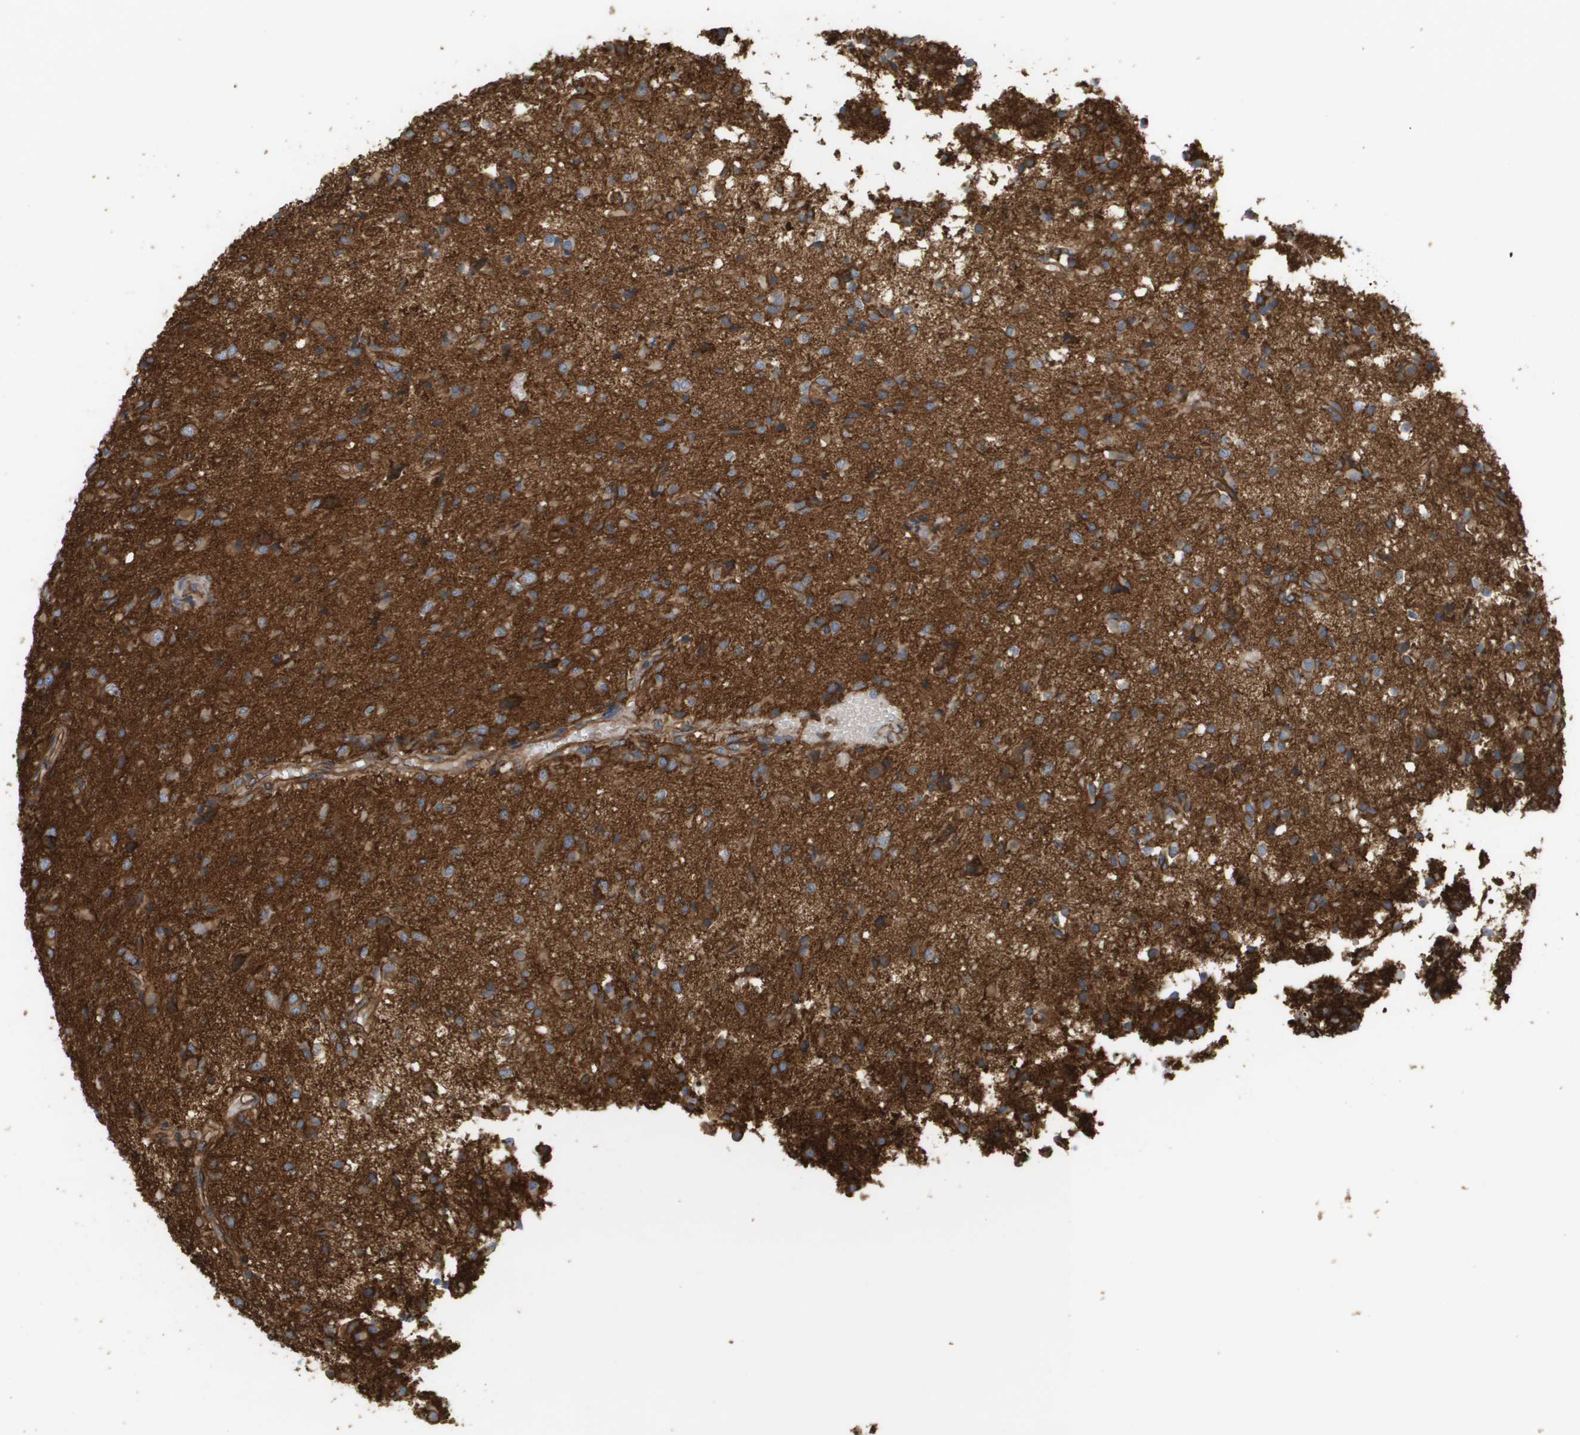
{"staining": {"intensity": "moderate", "quantity": ">75%", "location": "cytoplasmic/membranous"}, "tissue": "glioma", "cell_type": "Tumor cells", "image_type": "cancer", "snomed": [{"axis": "morphology", "description": "Glioma, malignant, High grade"}, {"axis": "topography", "description": "Brain"}], "caption": "Tumor cells reveal moderate cytoplasmic/membranous staining in about >75% of cells in malignant glioma (high-grade). The staining was performed using DAB (3,3'-diaminobenzidine) to visualize the protein expression in brown, while the nuclei were stained in blue with hematoxylin (Magnification: 20x).", "gene": "SGMS2", "patient": {"sex": "female", "age": 59}}